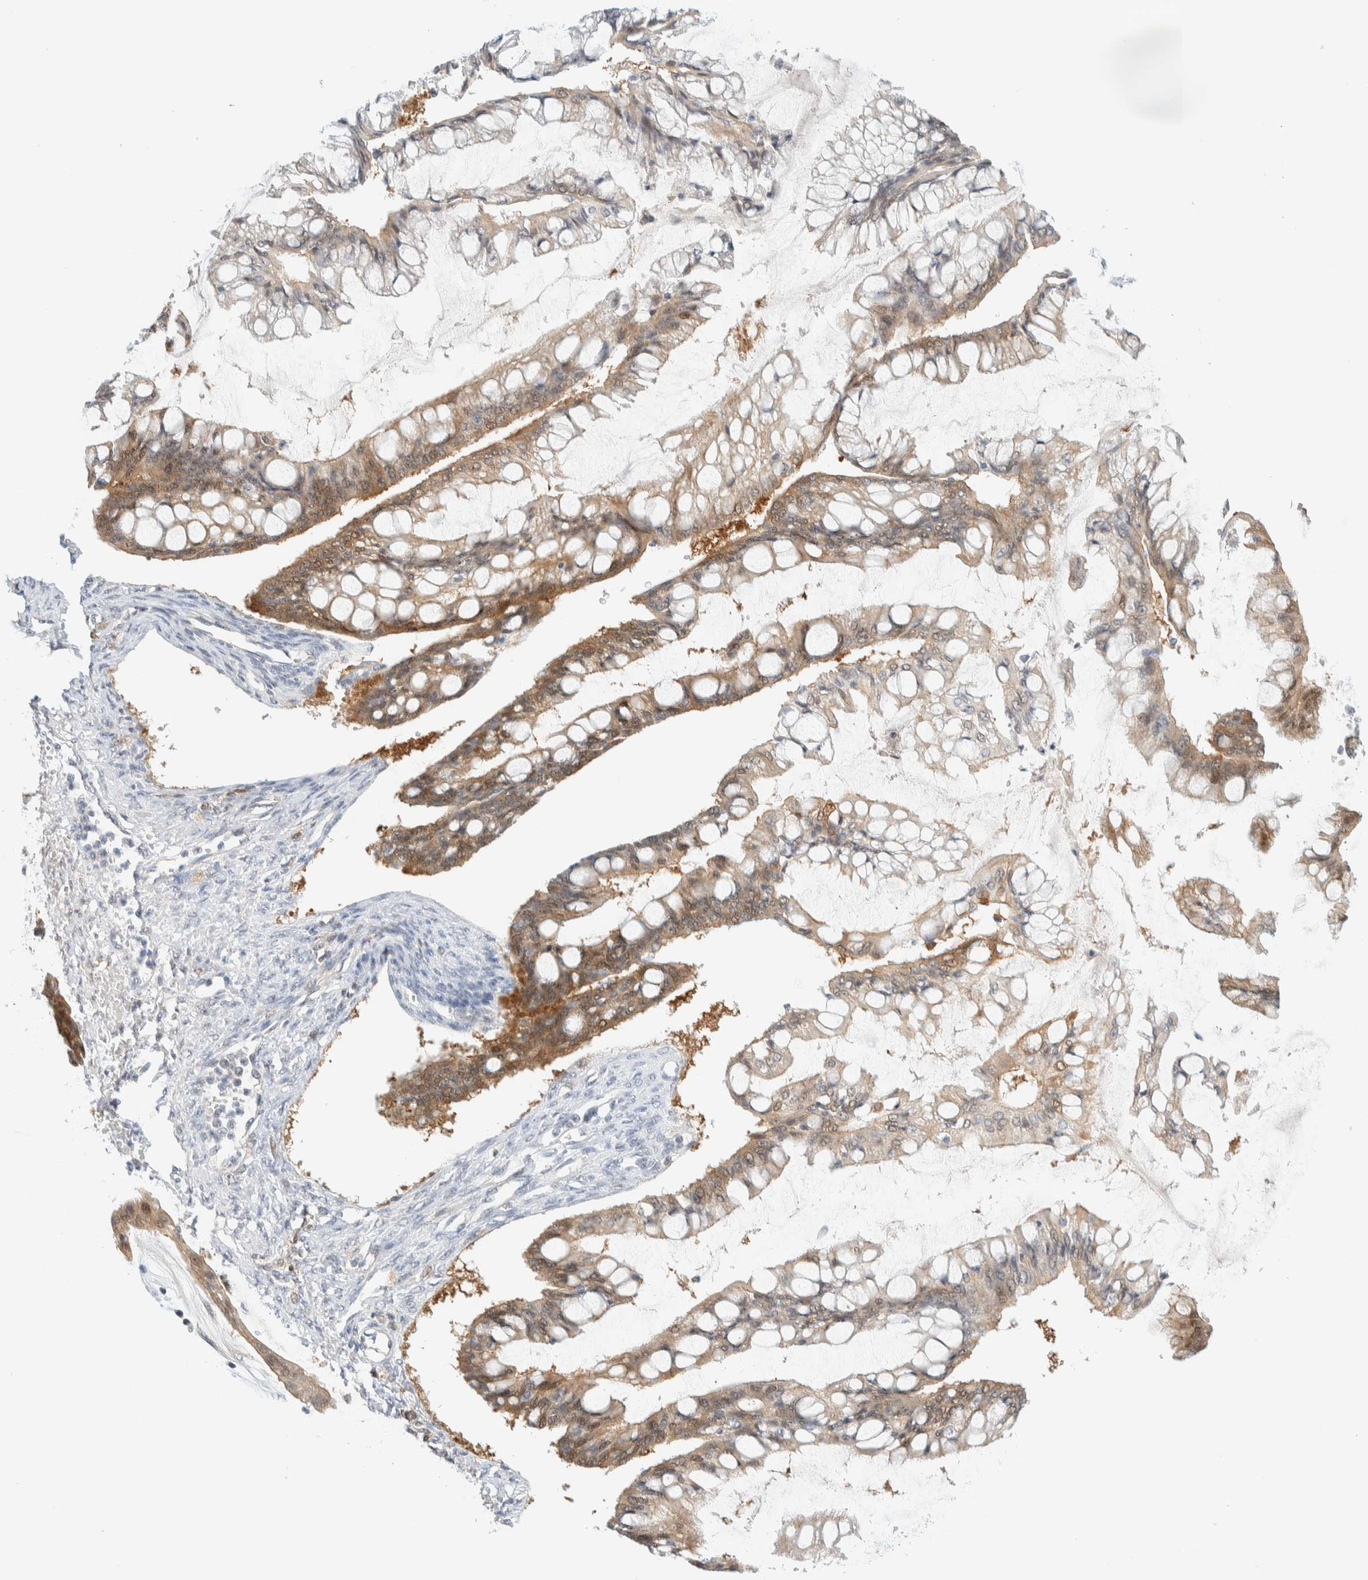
{"staining": {"intensity": "moderate", "quantity": ">75%", "location": "cytoplasmic/membranous"}, "tissue": "ovarian cancer", "cell_type": "Tumor cells", "image_type": "cancer", "snomed": [{"axis": "morphology", "description": "Cystadenocarcinoma, mucinous, NOS"}, {"axis": "topography", "description": "Ovary"}], "caption": "Mucinous cystadenocarcinoma (ovarian) was stained to show a protein in brown. There is medium levels of moderate cytoplasmic/membranous expression in about >75% of tumor cells. (IHC, brightfield microscopy, high magnification).", "gene": "PCYT2", "patient": {"sex": "female", "age": 73}}